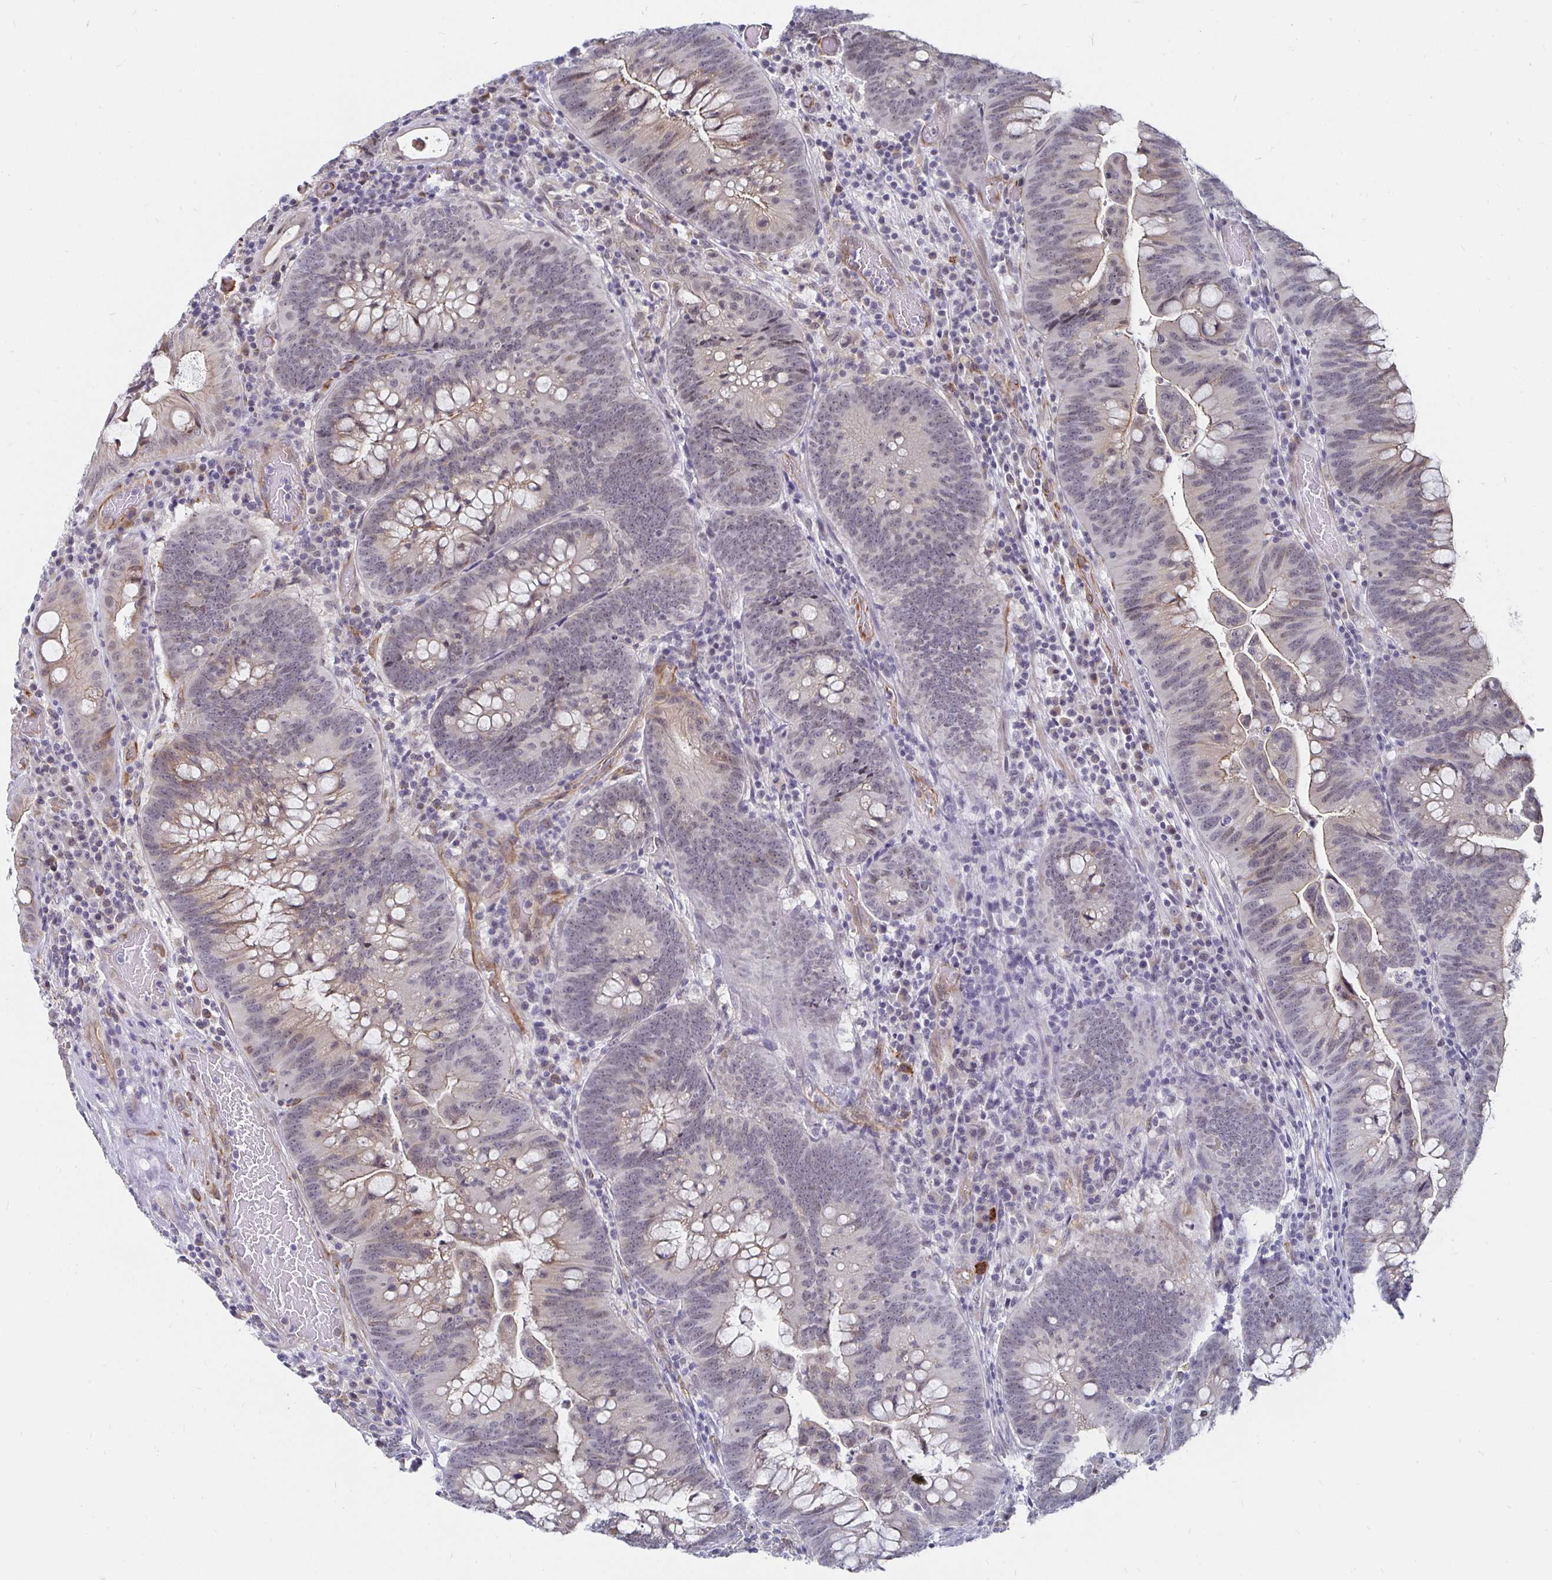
{"staining": {"intensity": "weak", "quantity": "25%-75%", "location": "cytoplasmic/membranous"}, "tissue": "colorectal cancer", "cell_type": "Tumor cells", "image_type": "cancer", "snomed": [{"axis": "morphology", "description": "Adenocarcinoma, NOS"}, {"axis": "topography", "description": "Colon"}], "caption": "An image of human adenocarcinoma (colorectal) stained for a protein exhibits weak cytoplasmic/membranous brown staining in tumor cells. The staining was performed using DAB, with brown indicating positive protein expression. Nuclei are stained blue with hematoxylin.", "gene": "CCDC85A", "patient": {"sex": "male", "age": 62}}